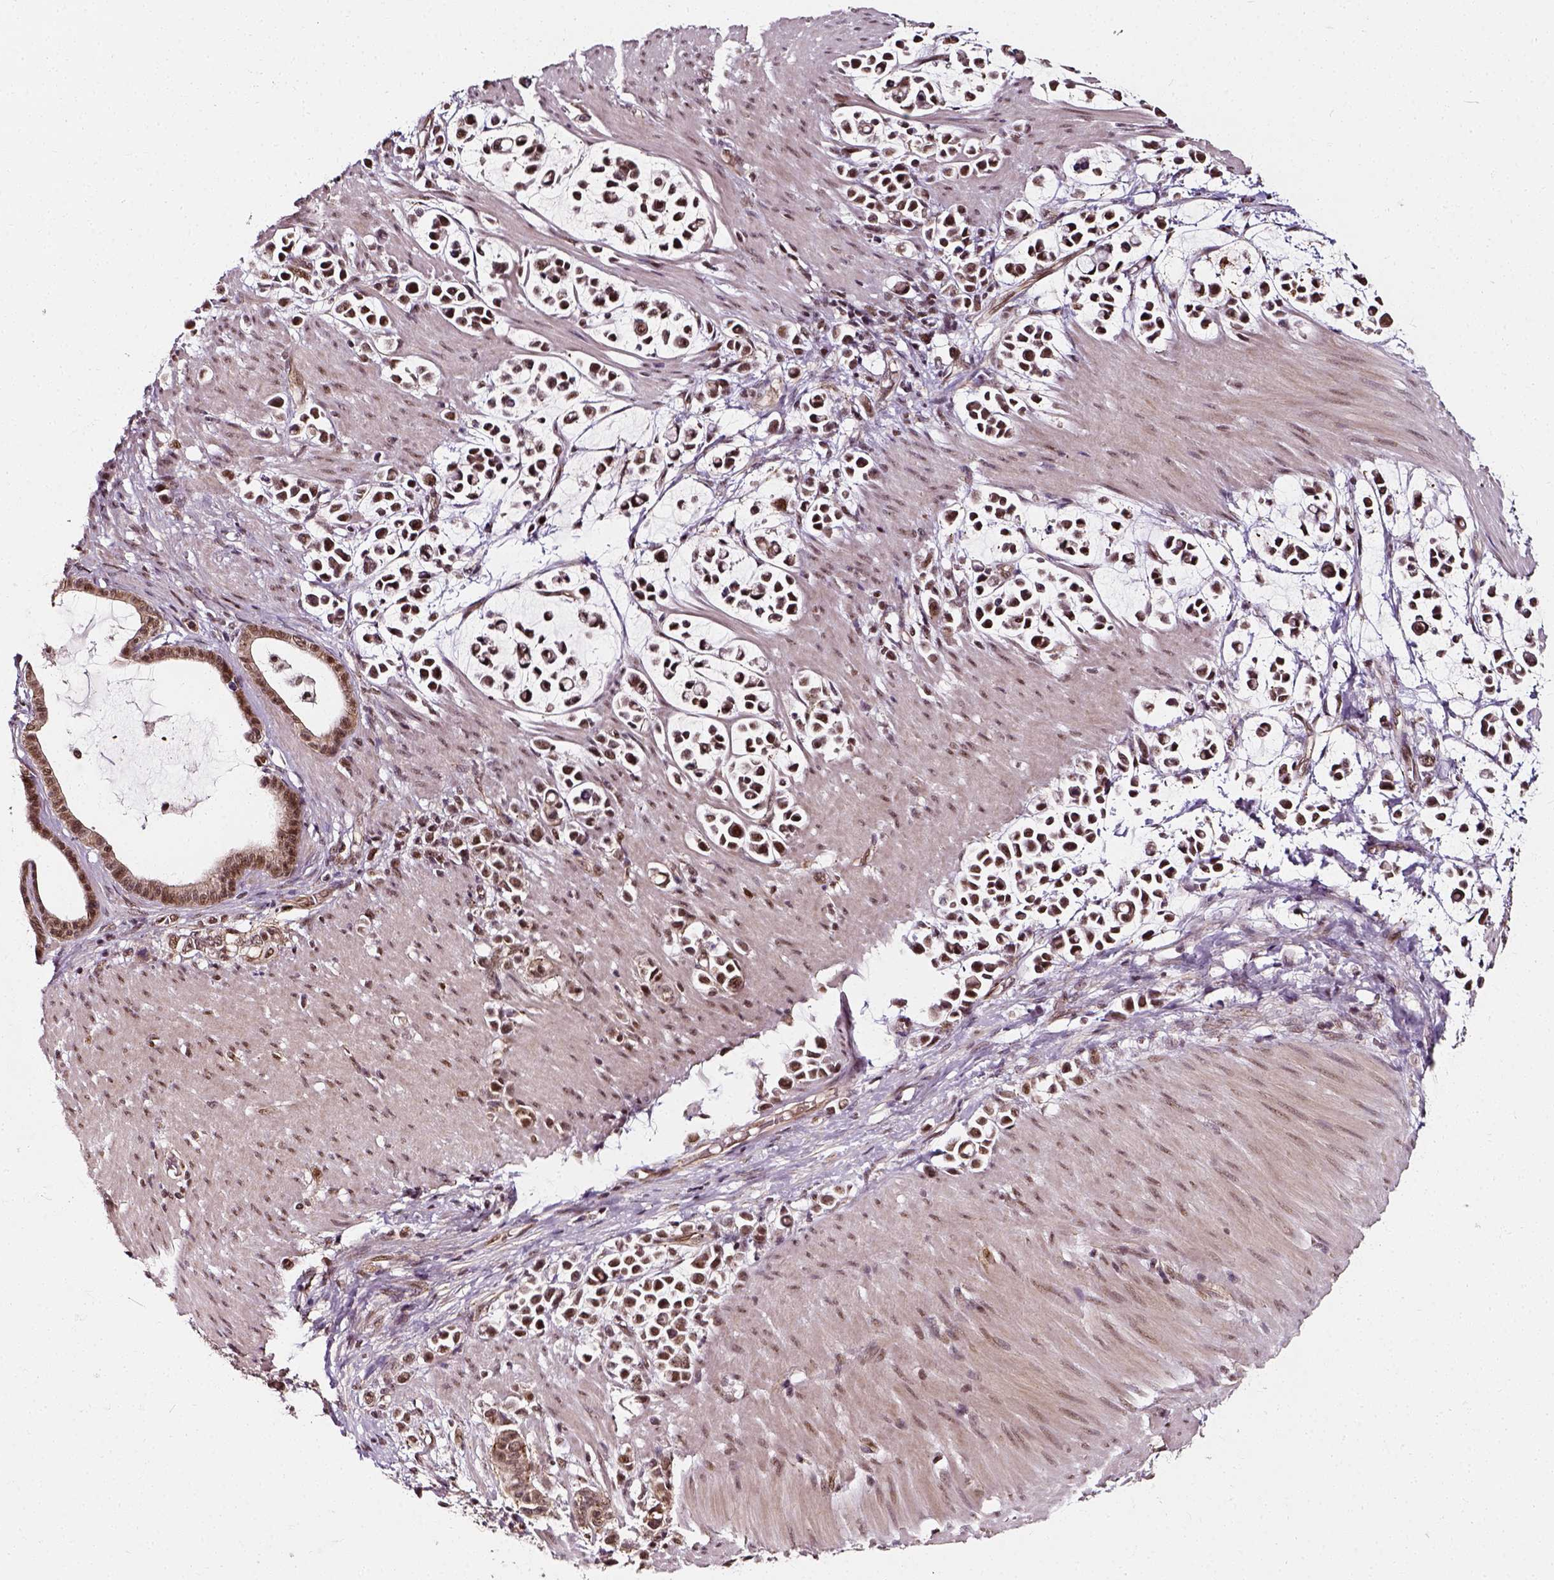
{"staining": {"intensity": "strong", "quantity": ">75%", "location": "nuclear"}, "tissue": "stomach cancer", "cell_type": "Tumor cells", "image_type": "cancer", "snomed": [{"axis": "morphology", "description": "Adenocarcinoma, NOS"}, {"axis": "topography", "description": "Stomach"}], "caption": "Immunohistochemistry (DAB) staining of human adenocarcinoma (stomach) exhibits strong nuclear protein expression in approximately >75% of tumor cells.", "gene": "NACC1", "patient": {"sex": "male", "age": 82}}